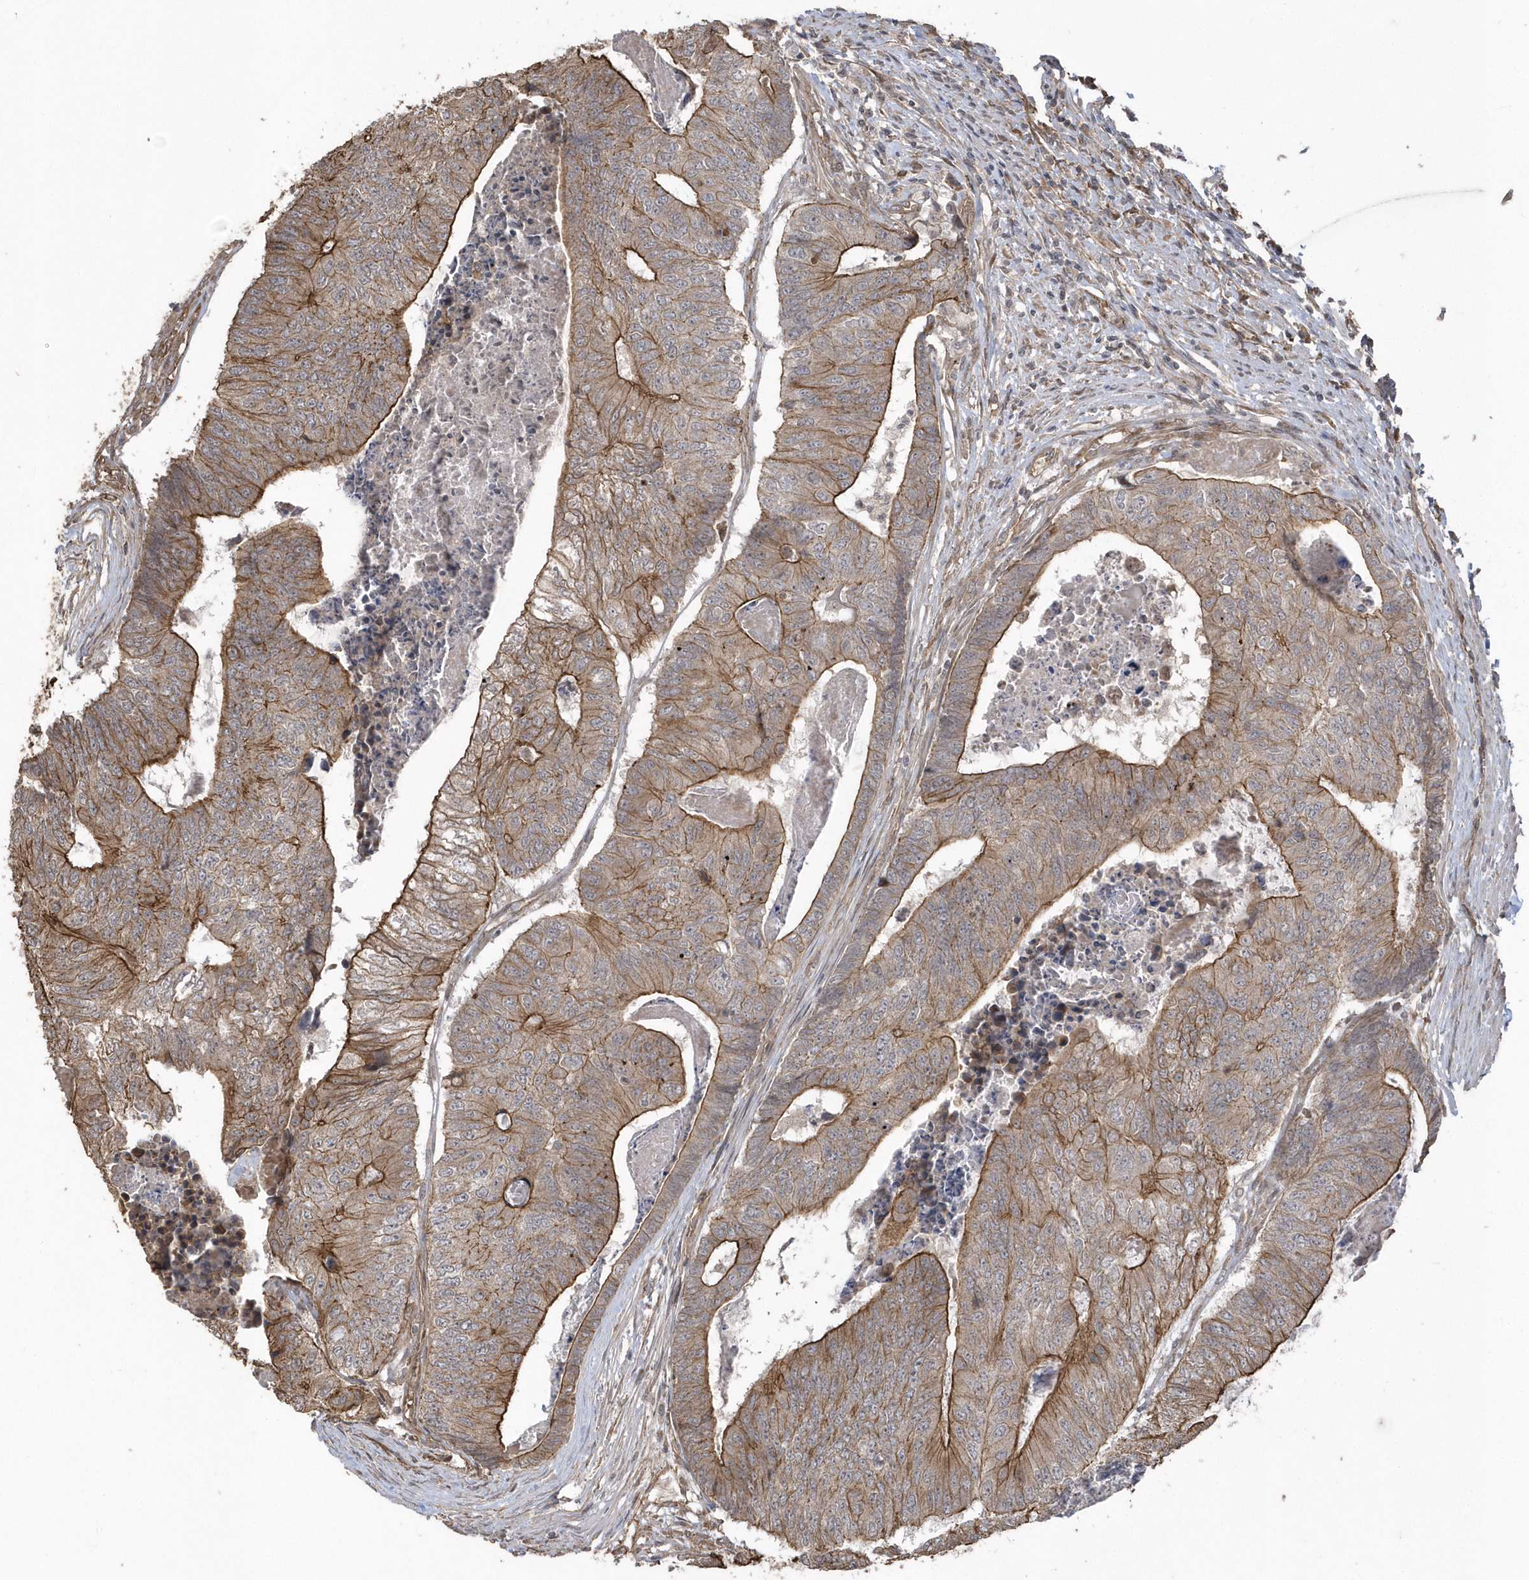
{"staining": {"intensity": "strong", "quantity": ">75%", "location": "cytoplasmic/membranous"}, "tissue": "colorectal cancer", "cell_type": "Tumor cells", "image_type": "cancer", "snomed": [{"axis": "morphology", "description": "Adenocarcinoma, NOS"}, {"axis": "topography", "description": "Colon"}], "caption": "This histopathology image shows colorectal cancer stained with immunohistochemistry (IHC) to label a protein in brown. The cytoplasmic/membranous of tumor cells show strong positivity for the protein. Nuclei are counter-stained blue.", "gene": "HERPUD1", "patient": {"sex": "female", "age": 67}}